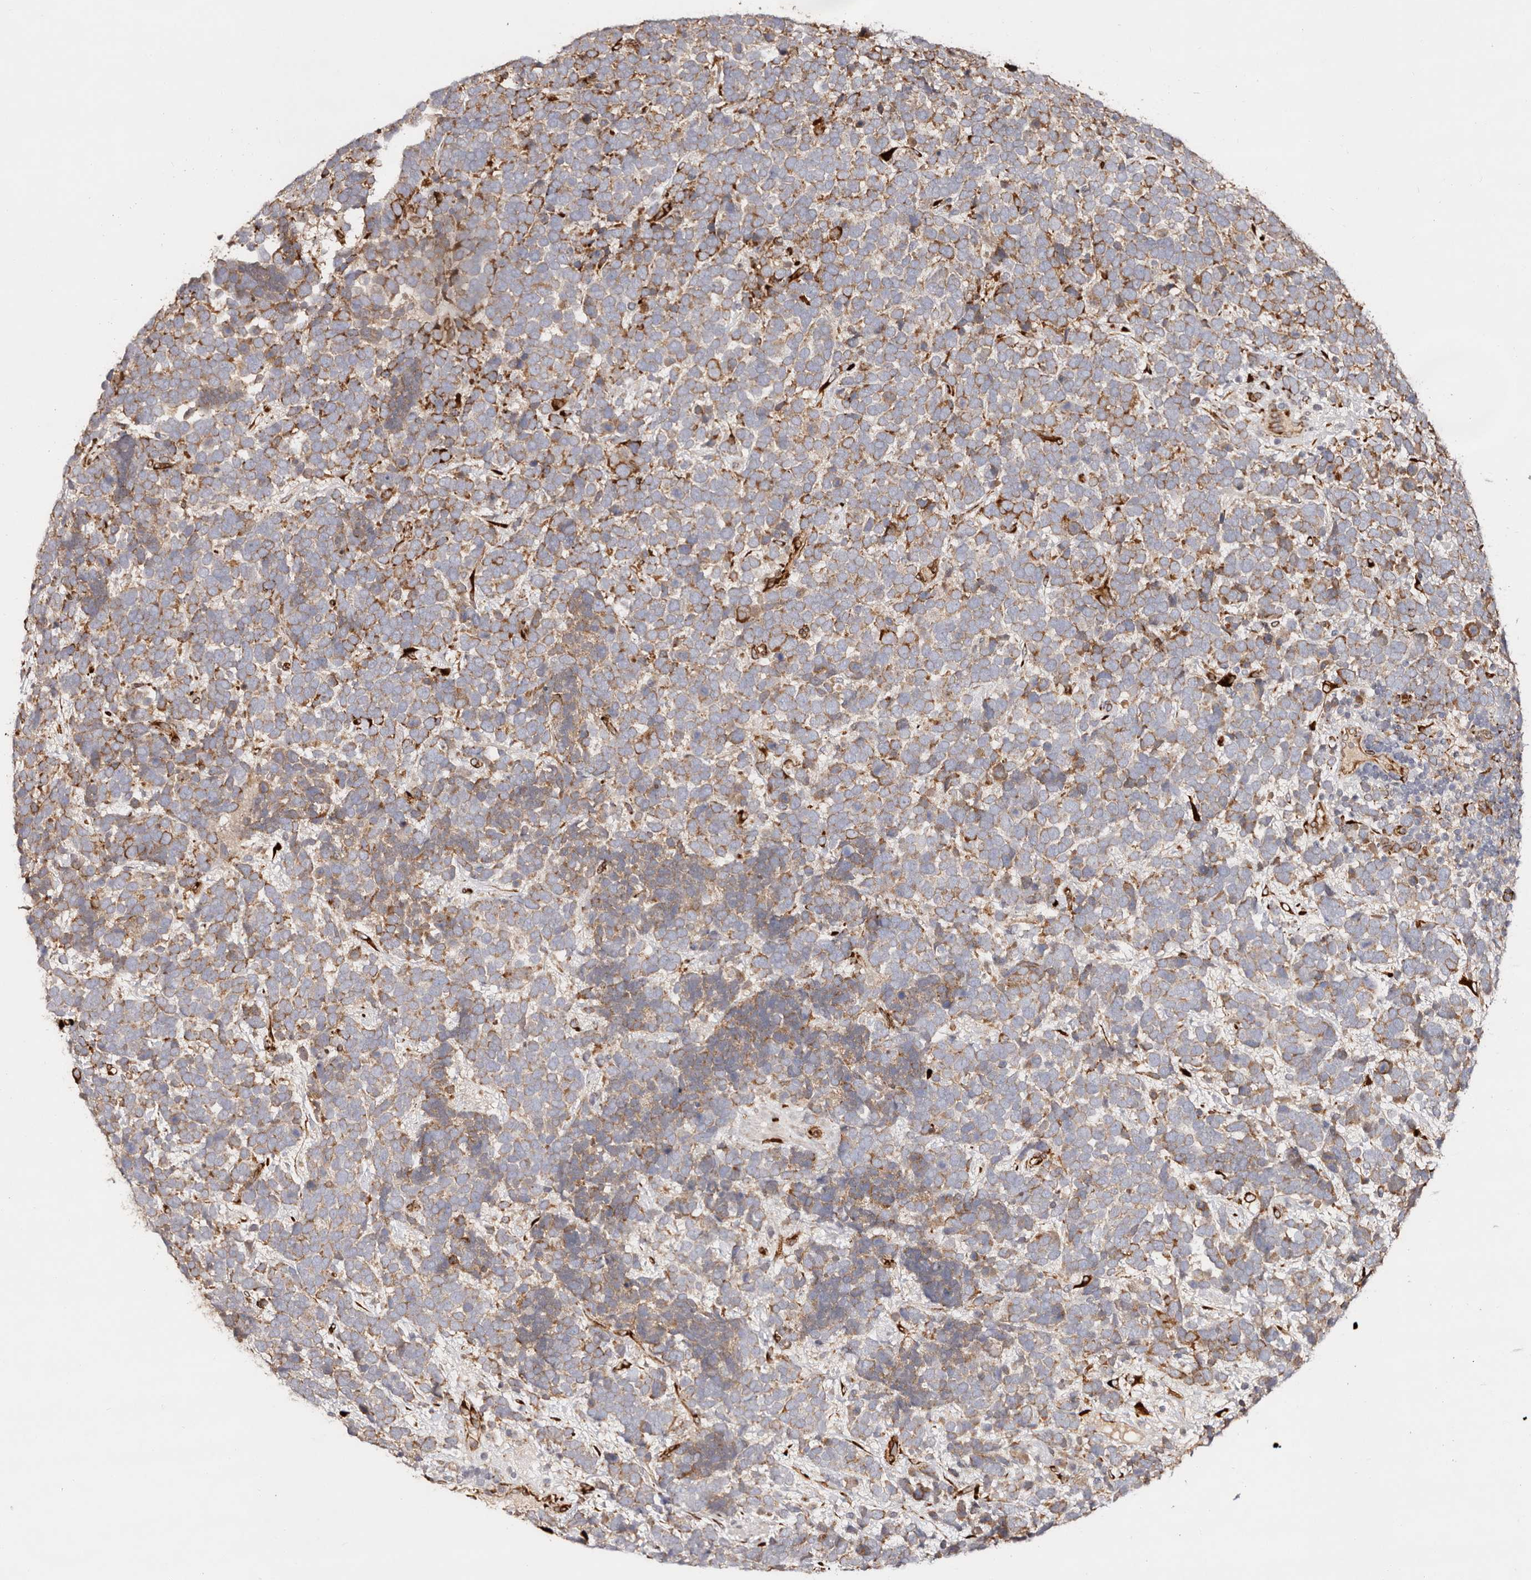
{"staining": {"intensity": "moderate", "quantity": "25%-75%", "location": "cytoplasmic/membranous"}, "tissue": "urothelial cancer", "cell_type": "Tumor cells", "image_type": "cancer", "snomed": [{"axis": "morphology", "description": "Urothelial carcinoma, High grade"}, {"axis": "topography", "description": "Urinary bladder"}], "caption": "Immunohistochemical staining of urothelial carcinoma (high-grade) reveals moderate cytoplasmic/membranous protein staining in about 25%-75% of tumor cells. The staining was performed using DAB, with brown indicating positive protein expression. Nuclei are stained blue with hematoxylin.", "gene": "SERPINH1", "patient": {"sex": "female", "age": 82}}